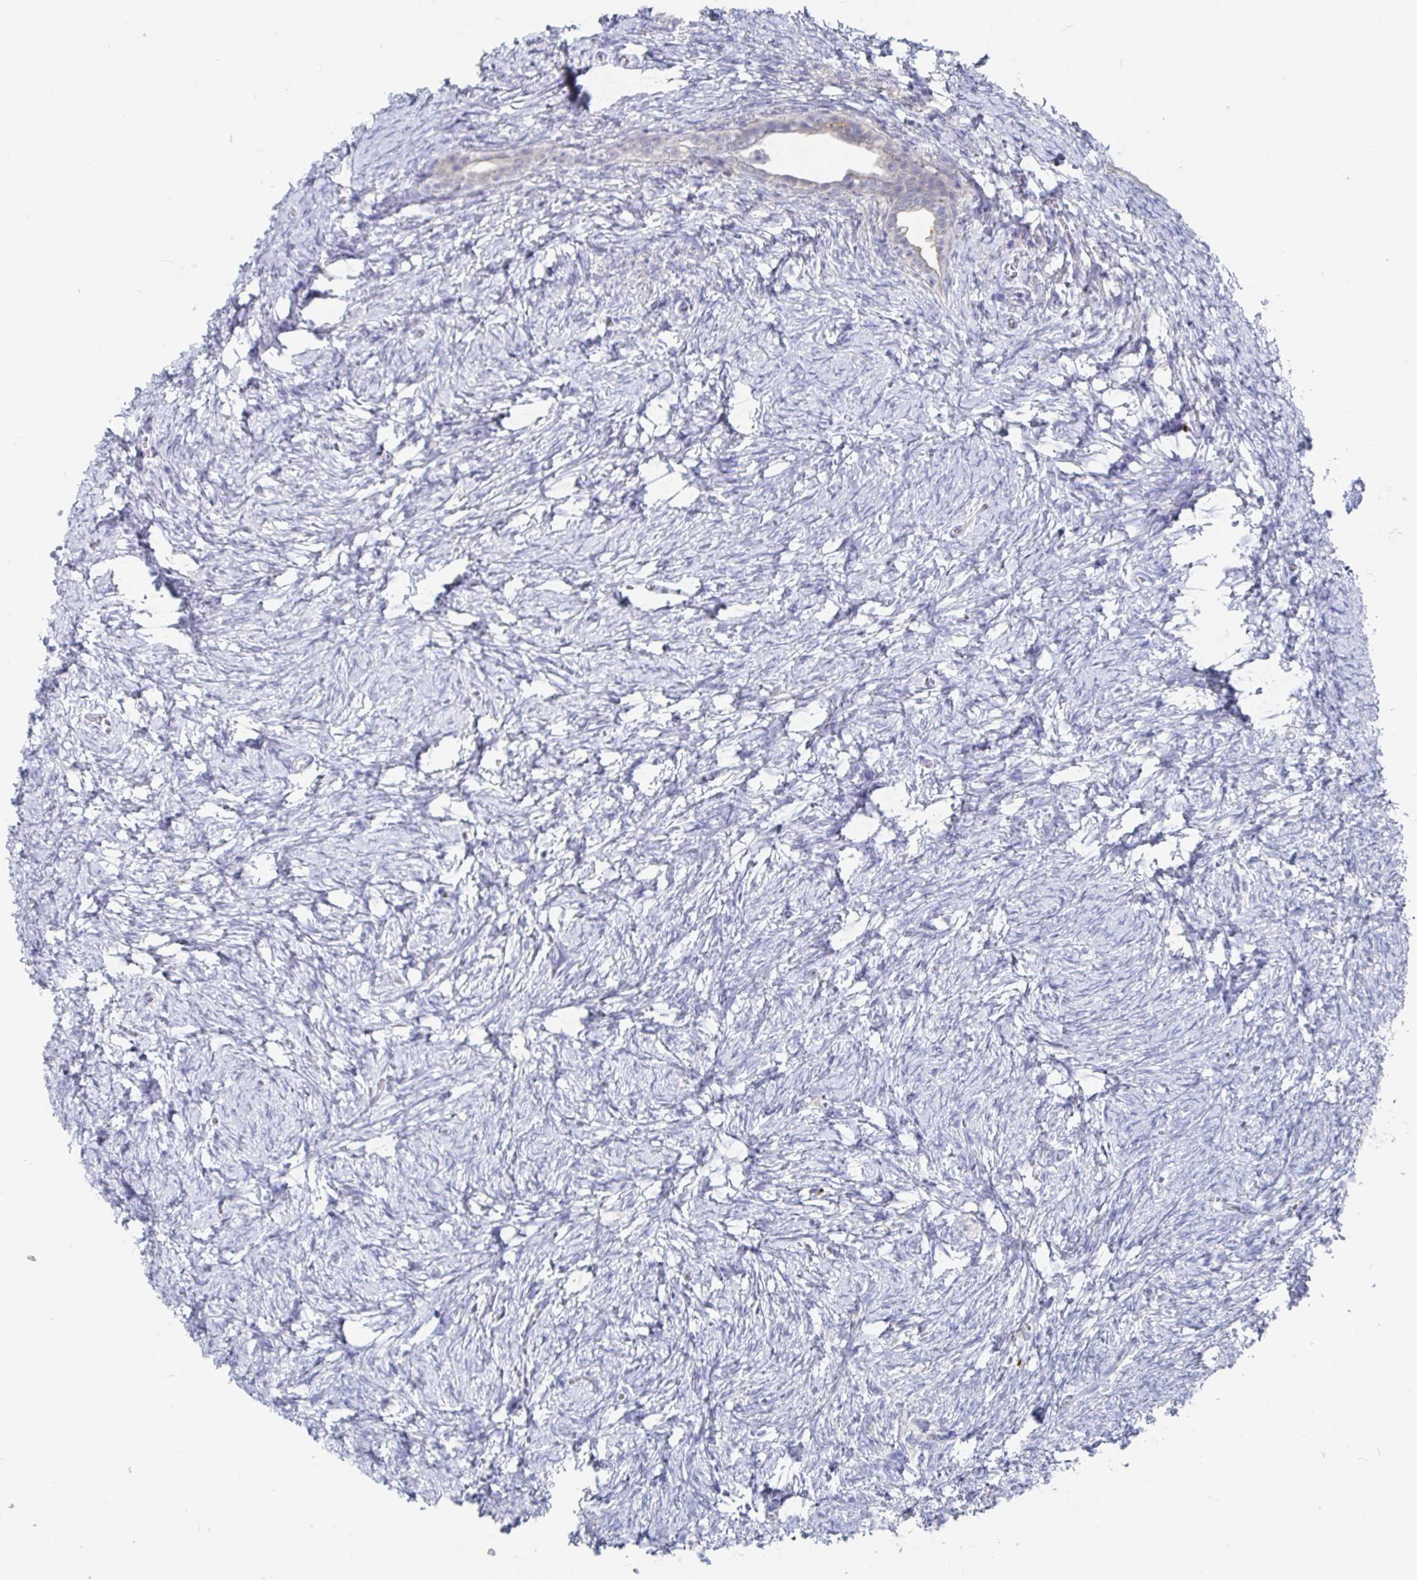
{"staining": {"intensity": "negative", "quantity": "none", "location": "none"}, "tissue": "ovary", "cell_type": "Follicle cells", "image_type": "normal", "snomed": [{"axis": "morphology", "description": "Normal tissue, NOS"}, {"axis": "topography", "description": "Ovary"}], "caption": "High power microscopy photomicrograph of an immunohistochemistry histopathology image of normal ovary, revealing no significant positivity in follicle cells. Nuclei are stained in blue.", "gene": "GPR148", "patient": {"sex": "female", "age": 41}}